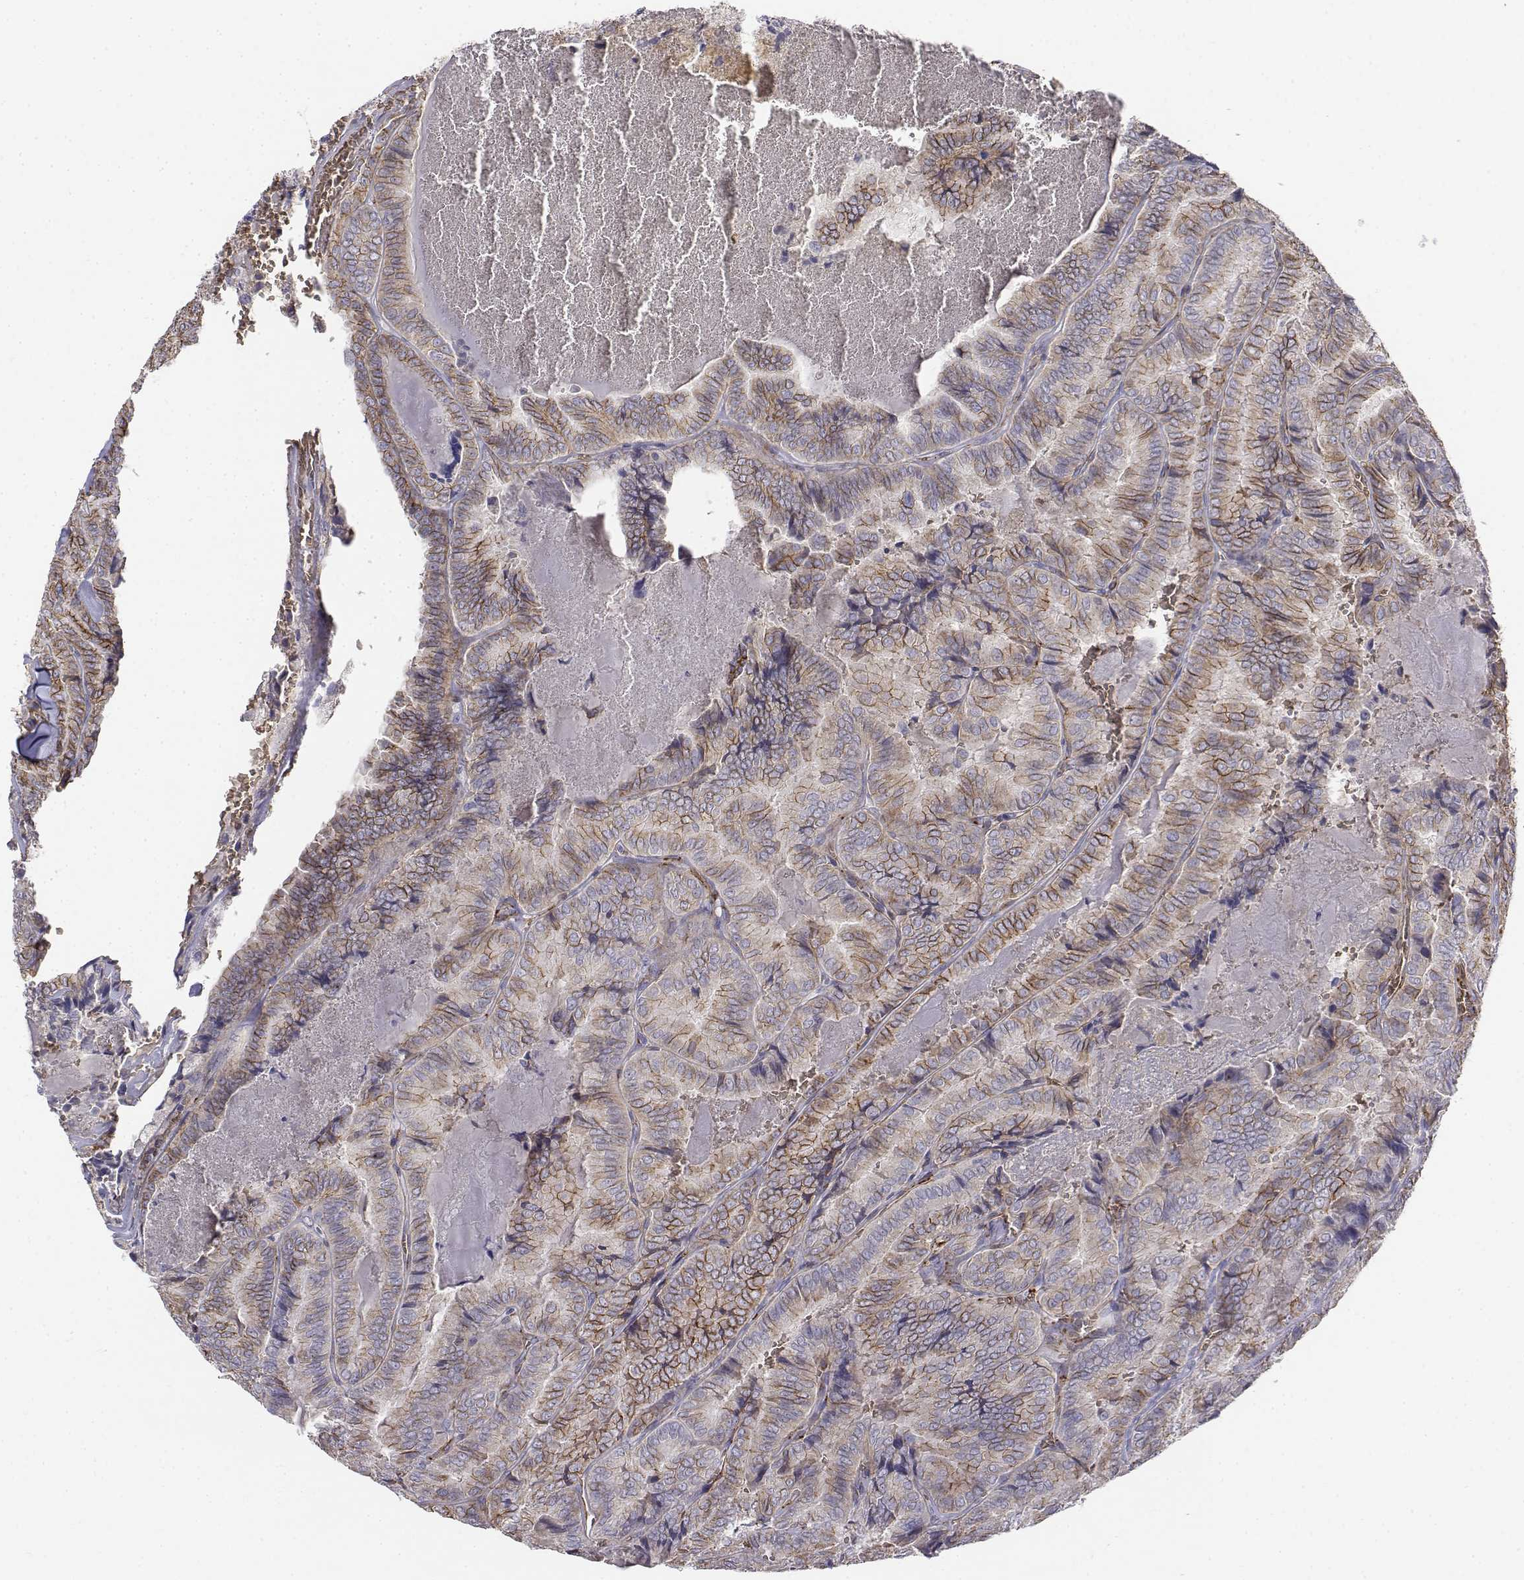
{"staining": {"intensity": "moderate", "quantity": "25%-75%", "location": "cytoplasmic/membranous"}, "tissue": "thyroid cancer", "cell_type": "Tumor cells", "image_type": "cancer", "snomed": [{"axis": "morphology", "description": "Papillary adenocarcinoma, NOS"}, {"axis": "topography", "description": "Thyroid gland"}], "caption": "A histopathology image showing moderate cytoplasmic/membranous staining in about 25%-75% of tumor cells in thyroid cancer, as visualized by brown immunohistochemical staining.", "gene": "CADM1", "patient": {"sex": "female", "age": 75}}